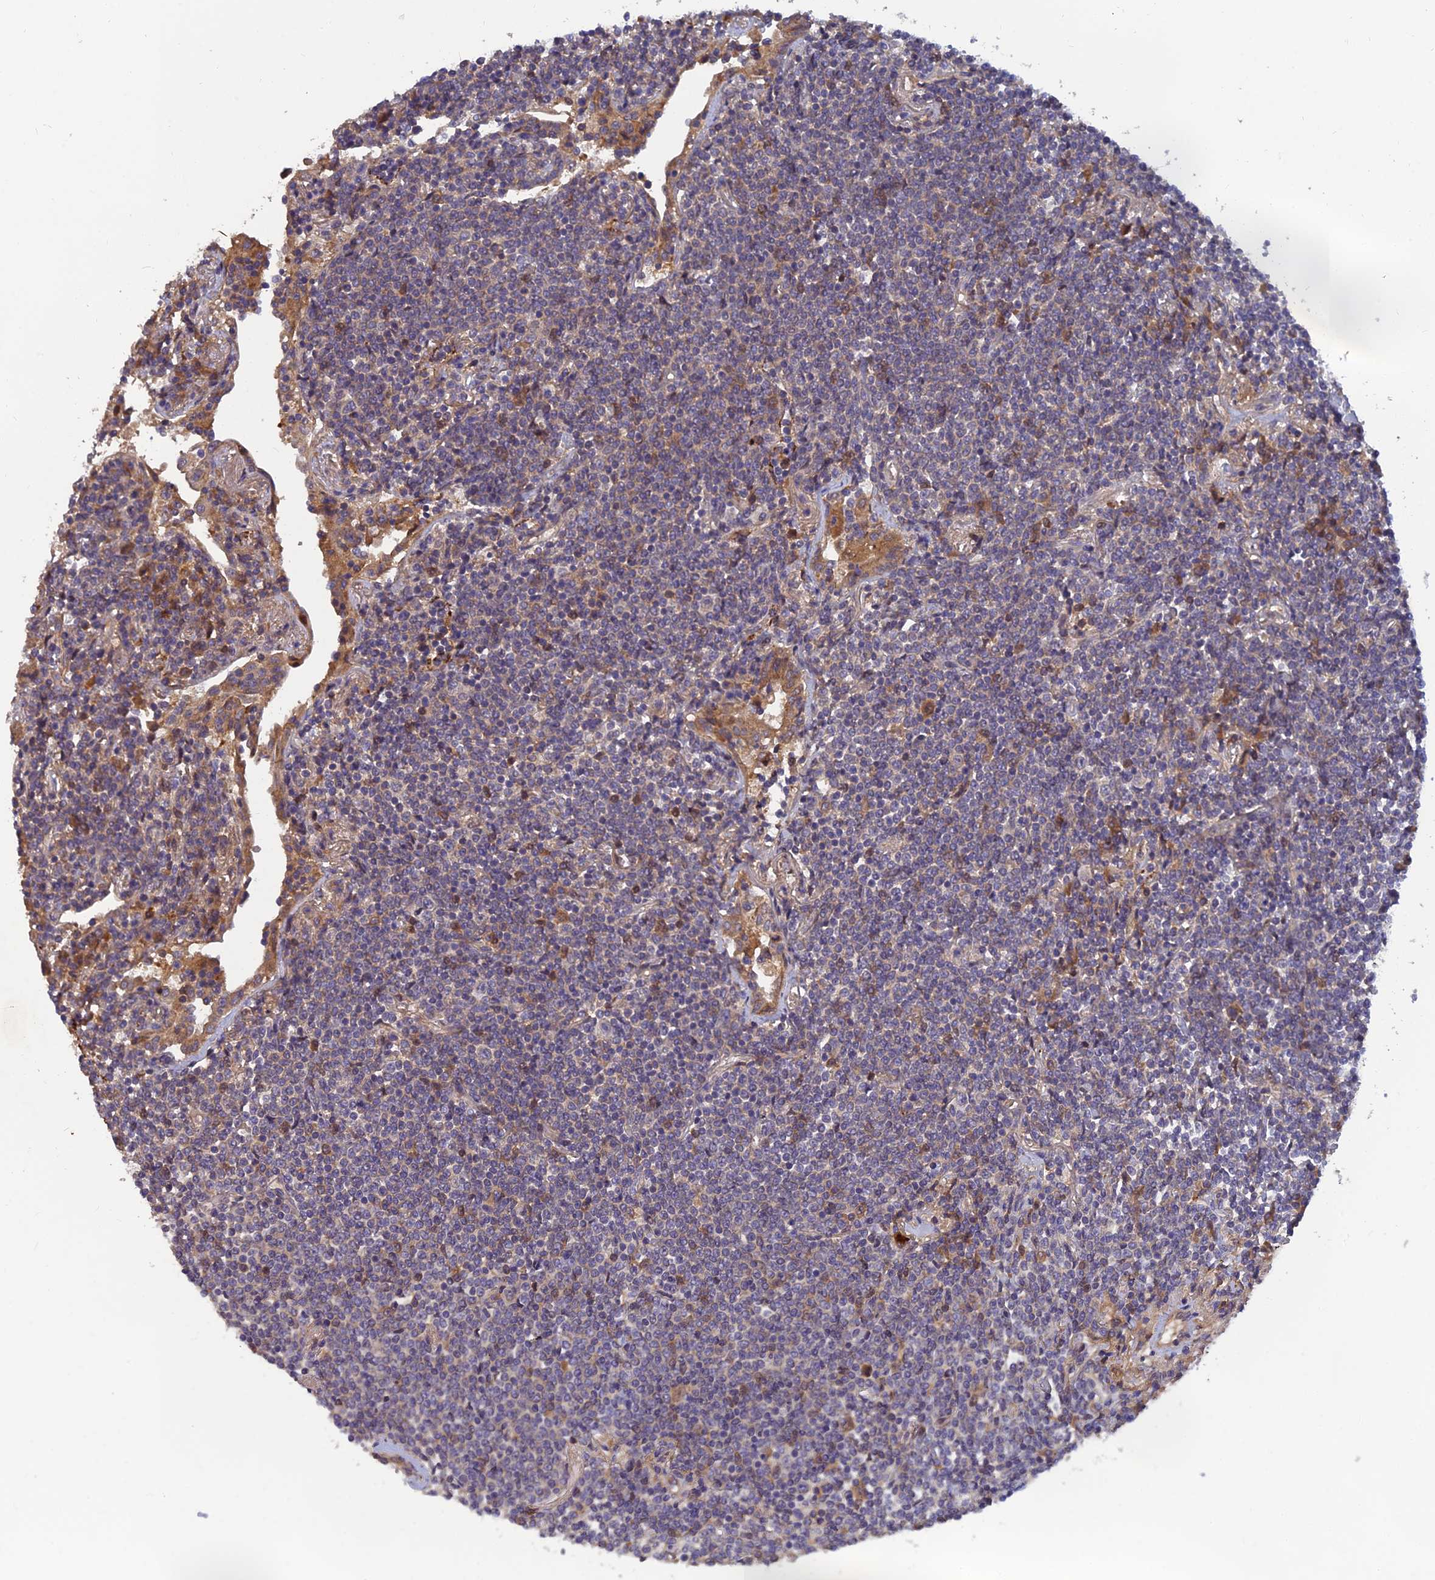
{"staining": {"intensity": "negative", "quantity": "none", "location": "none"}, "tissue": "lymphoma", "cell_type": "Tumor cells", "image_type": "cancer", "snomed": [{"axis": "morphology", "description": "Malignant lymphoma, non-Hodgkin's type, Low grade"}, {"axis": "topography", "description": "Lung"}], "caption": "This histopathology image is of lymphoma stained with immunohistochemistry (IHC) to label a protein in brown with the nuclei are counter-stained blue. There is no staining in tumor cells.", "gene": "FAM151B", "patient": {"sex": "female", "age": 71}}